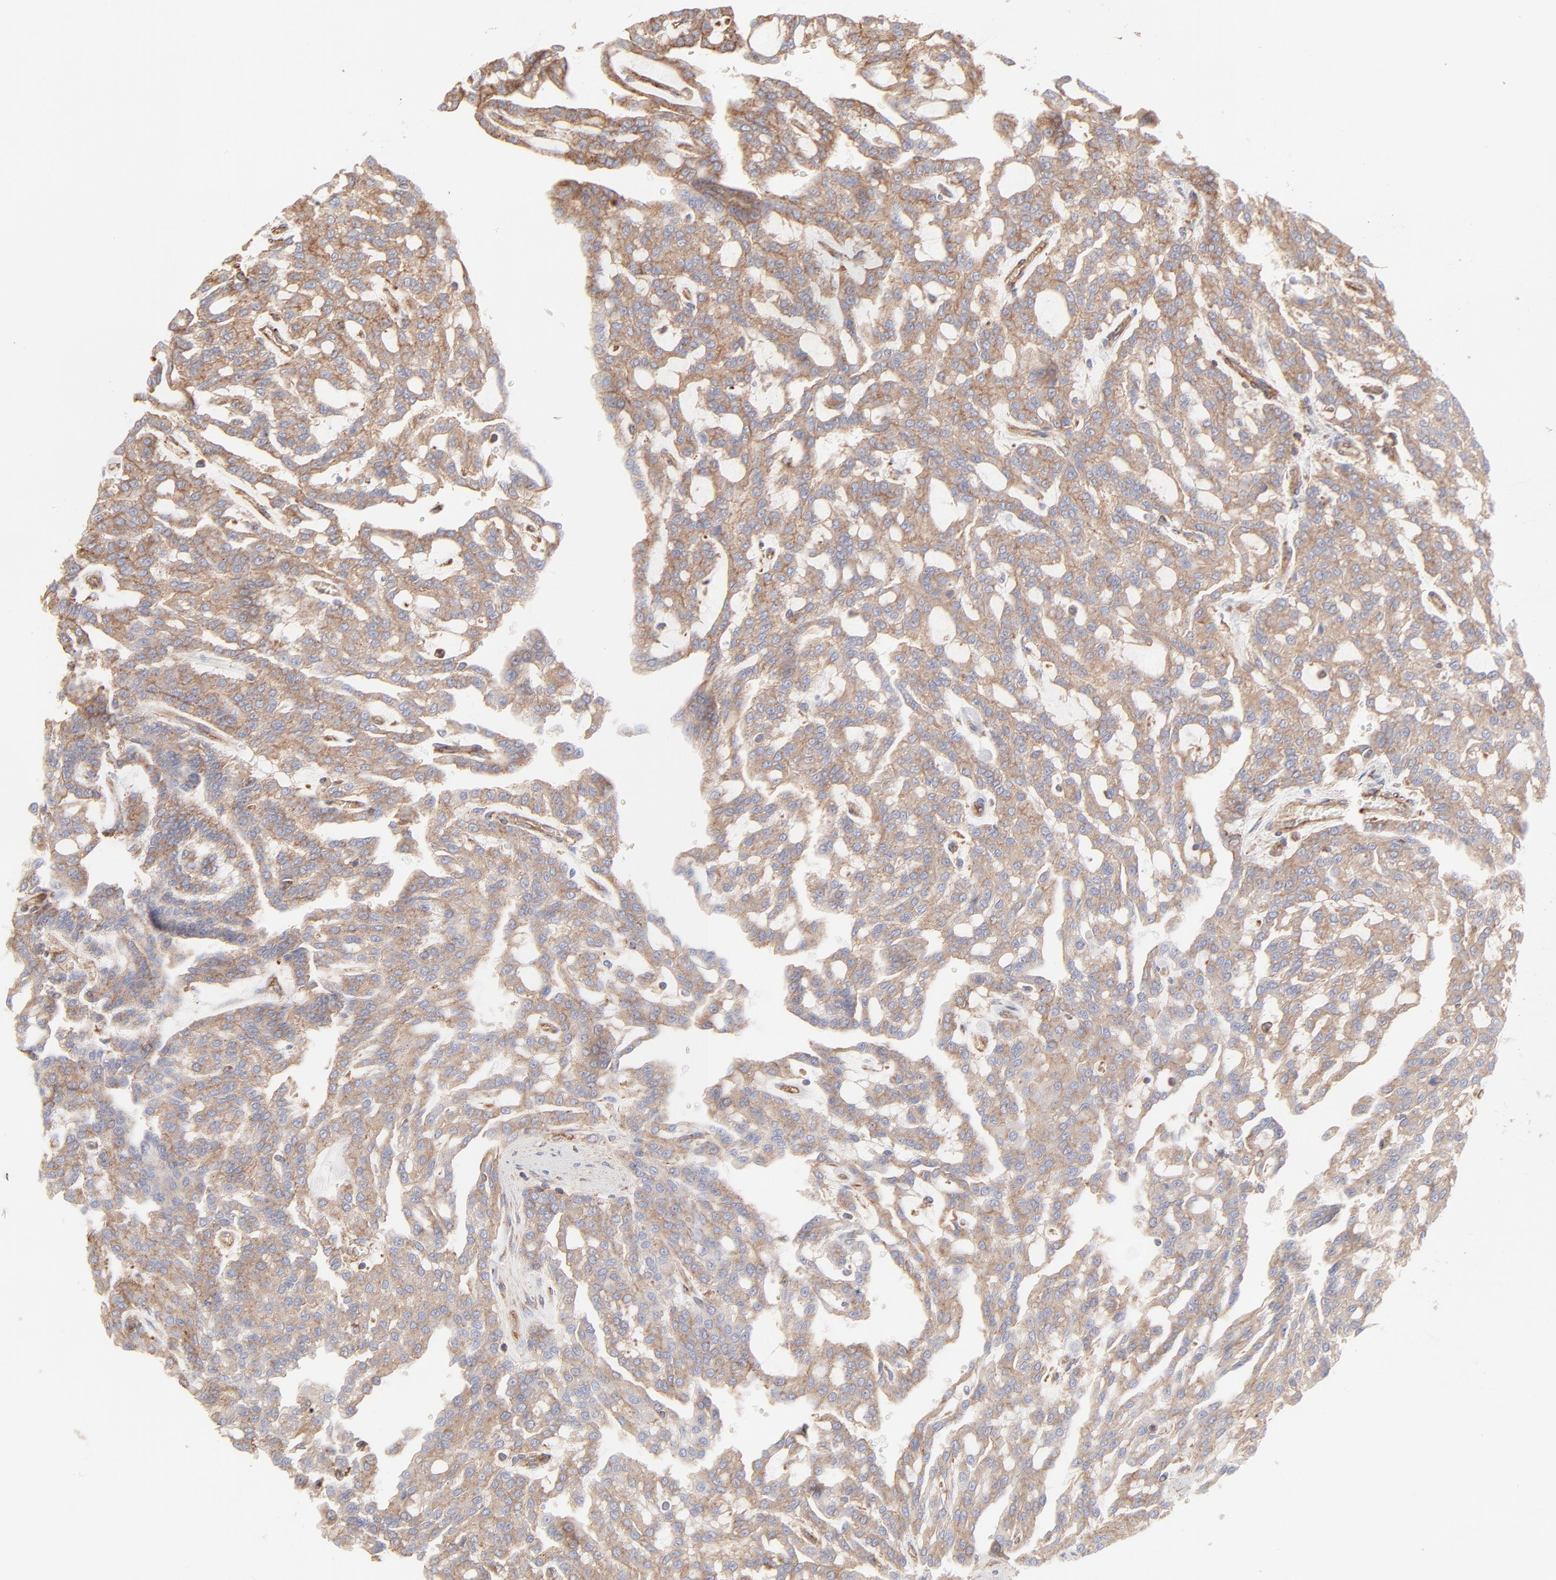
{"staining": {"intensity": "moderate", "quantity": ">75%", "location": "cytoplasmic/membranous"}, "tissue": "renal cancer", "cell_type": "Tumor cells", "image_type": "cancer", "snomed": [{"axis": "morphology", "description": "Adenocarcinoma, NOS"}, {"axis": "topography", "description": "Kidney"}], "caption": "High-power microscopy captured an immunohistochemistry micrograph of adenocarcinoma (renal), revealing moderate cytoplasmic/membranous positivity in approximately >75% of tumor cells.", "gene": "CLTB", "patient": {"sex": "male", "age": 63}}